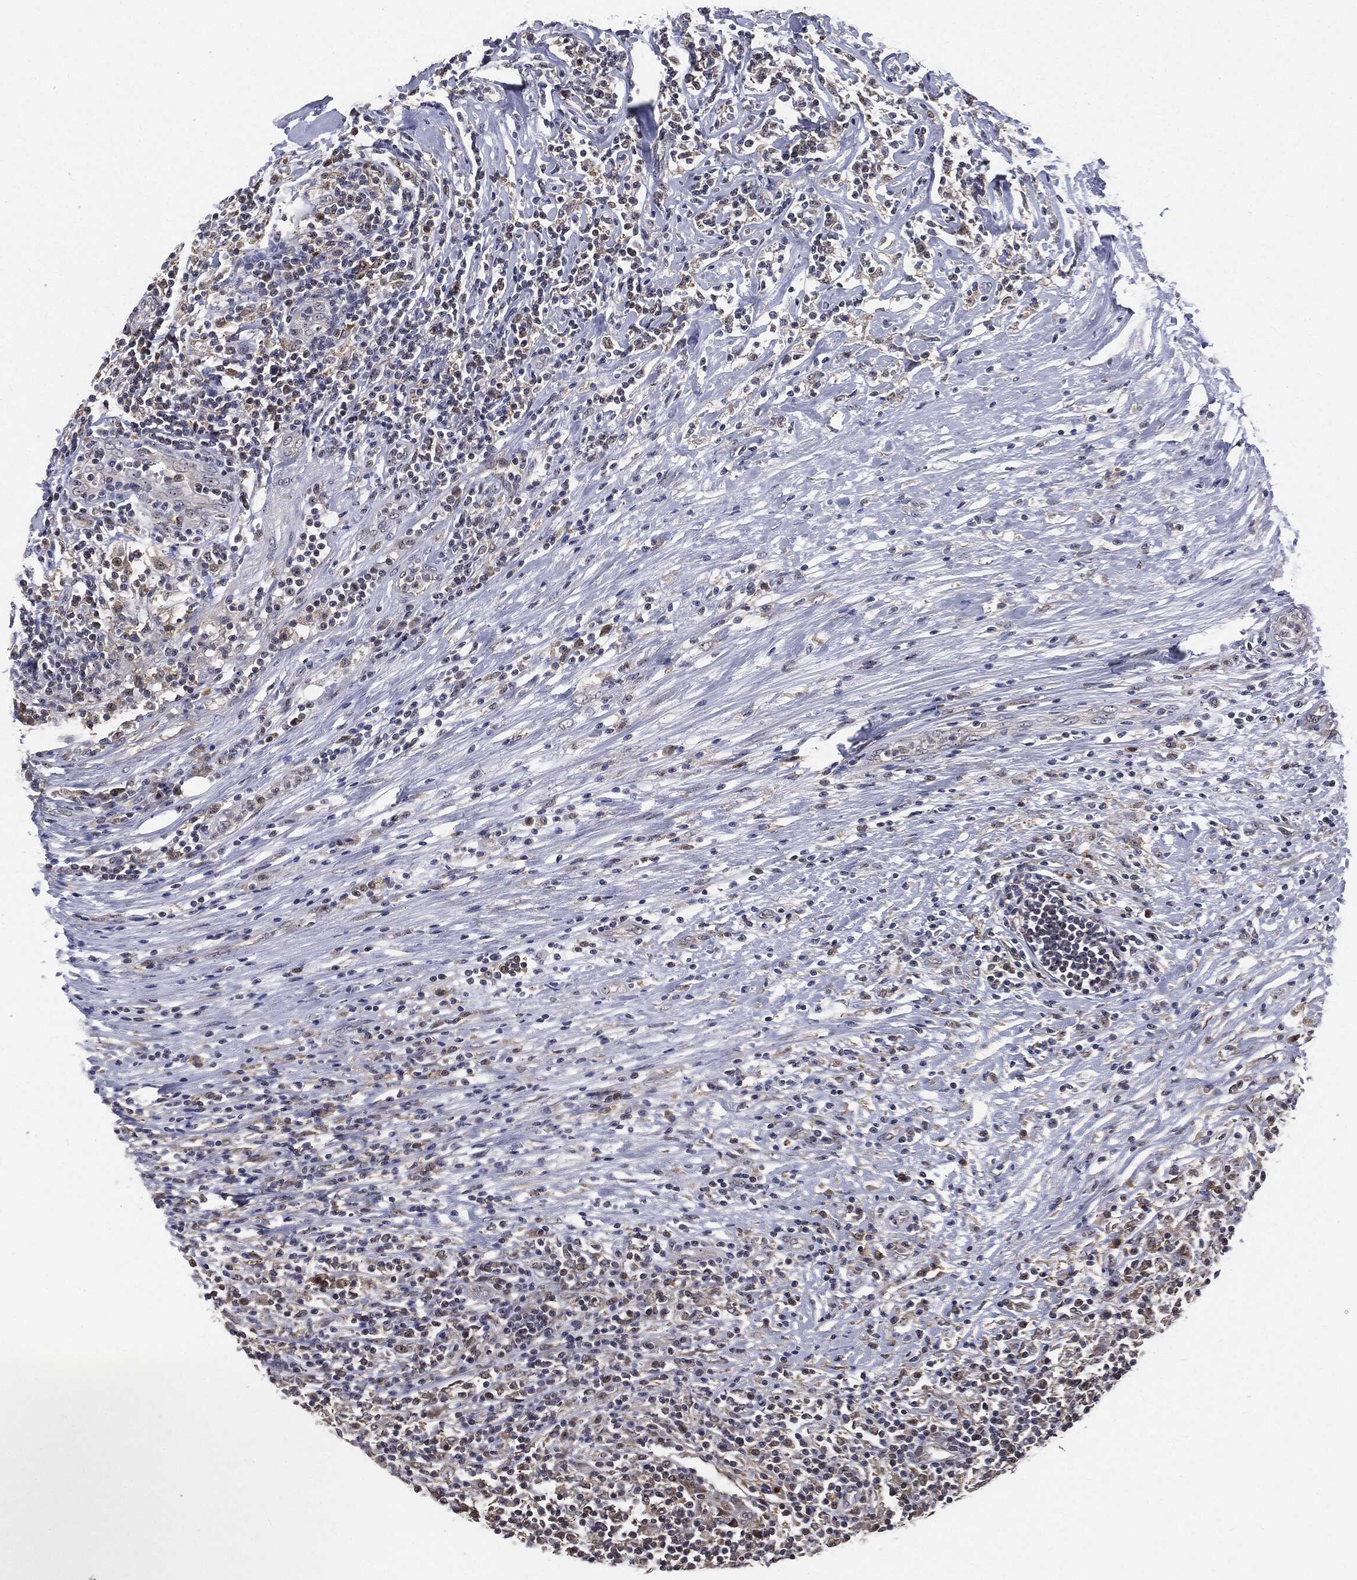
{"staining": {"intensity": "negative", "quantity": "none", "location": "none"}, "tissue": "lymphoma", "cell_type": "Tumor cells", "image_type": "cancer", "snomed": [{"axis": "morphology", "description": "Malignant lymphoma, non-Hodgkin's type, High grade"}, {"axis": "topography", "description": "Lymph node"}], "caption": "Human high-grade malignant lymphoma, non-Hodgkin's type stained for a protein using immunohistochemistry displays no staining in tumor cells.", "gene": "TRMT1L", "patient": {"sex": "female", "age": 84}}